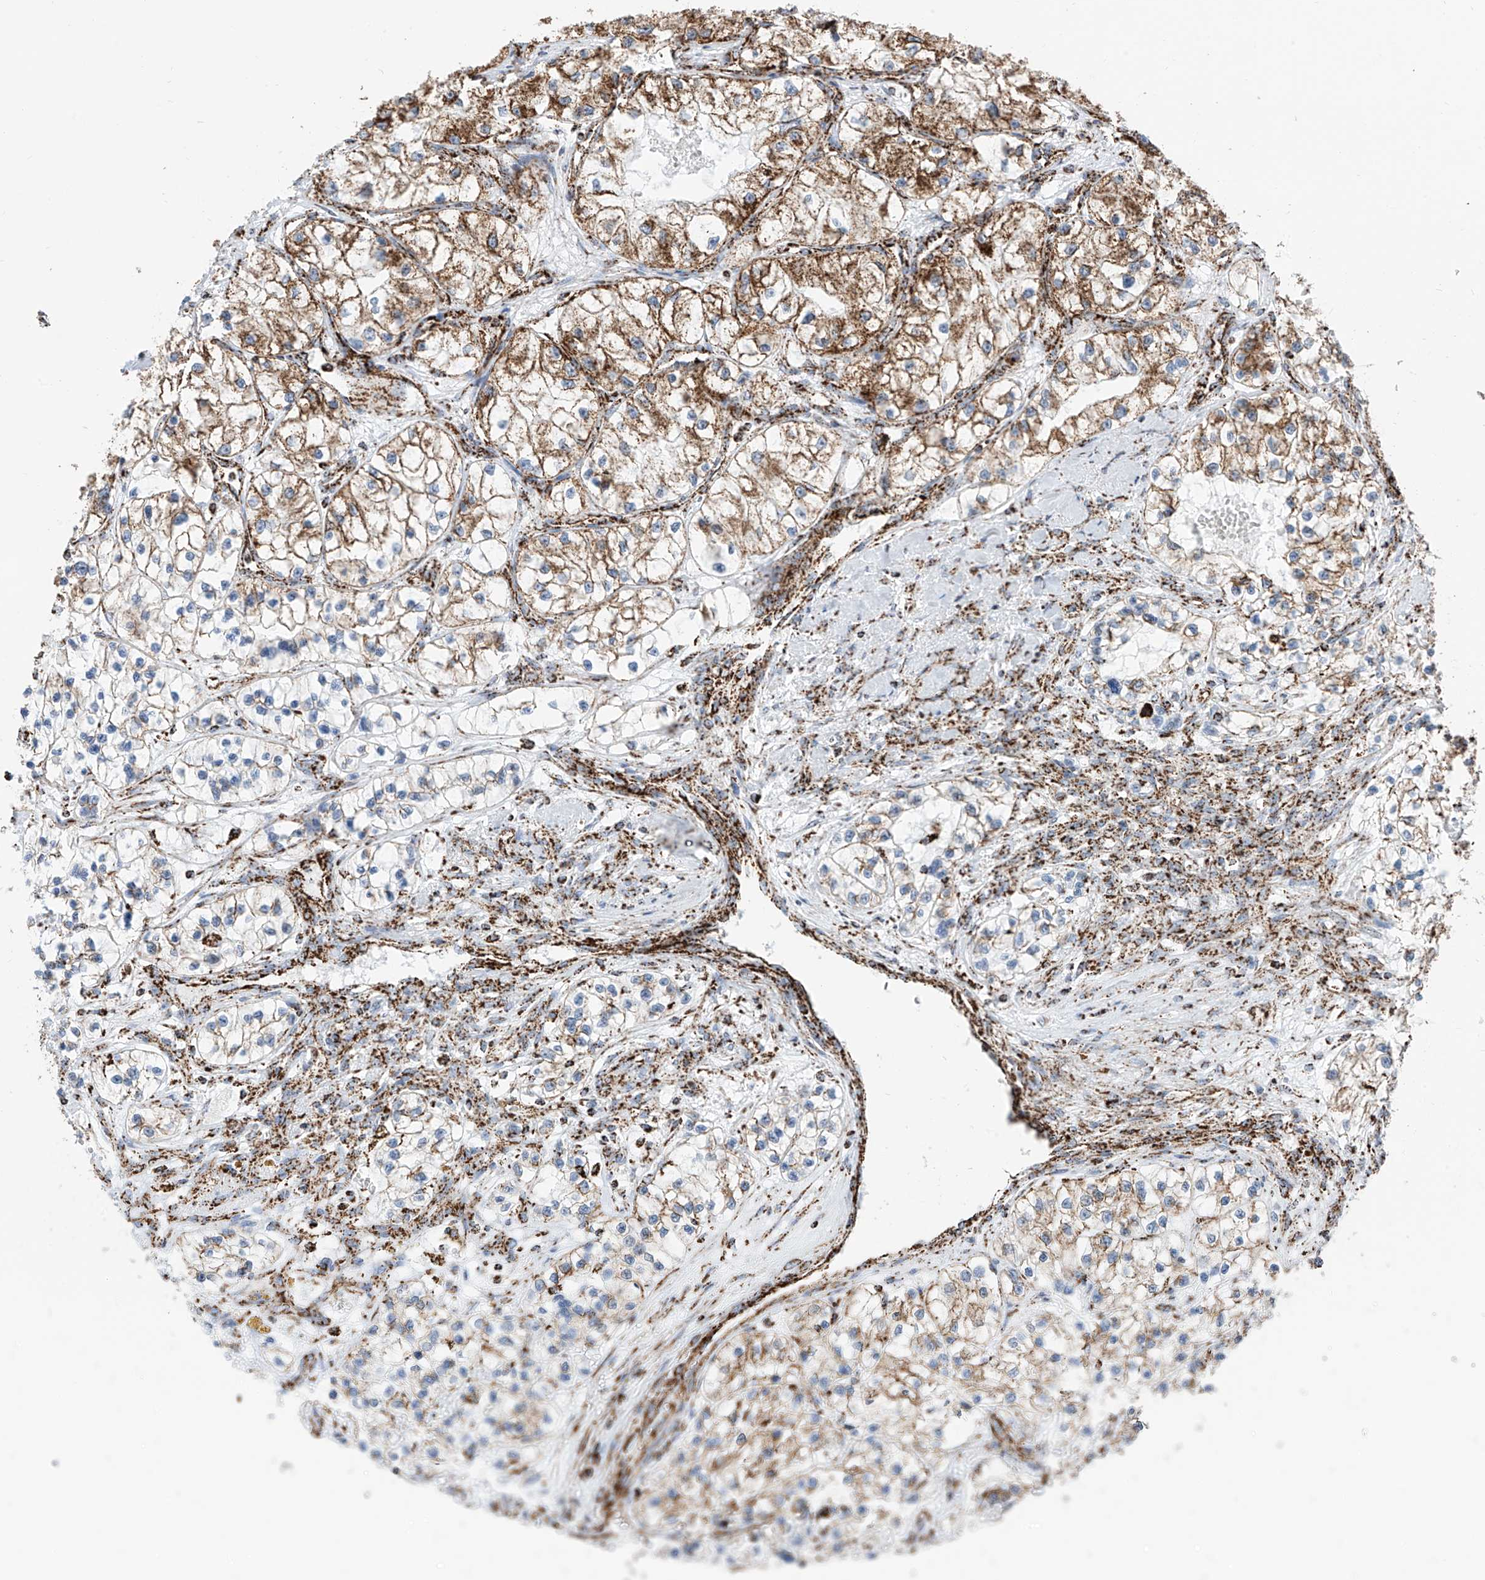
{"staining": {"intensity": "moderate", "quantity": "25%-75%", "location": "cytoplasmic/membranous"}, "tissue": "renal cancer", "cell_type": "Tumor cells", "image_type": "cancer", "snomed": [{"axis": "morphology", "description": "Adenocarcinoma, NOS"}, {"axis": "topography", "description": "Kidney"}], "caption": "Renal adenocarcinoma tissue displays moderate cytoplasmic/membranous positivity in about 25%-75% of tumor cells, visualized by immunohistochemistry. (DAB (3,3'-diaminobenzidine) IHC, brown staining for protein, blue staining for nuclei).", "gene": "COX5B", "patient": {"sex": "female", "age": 57}}